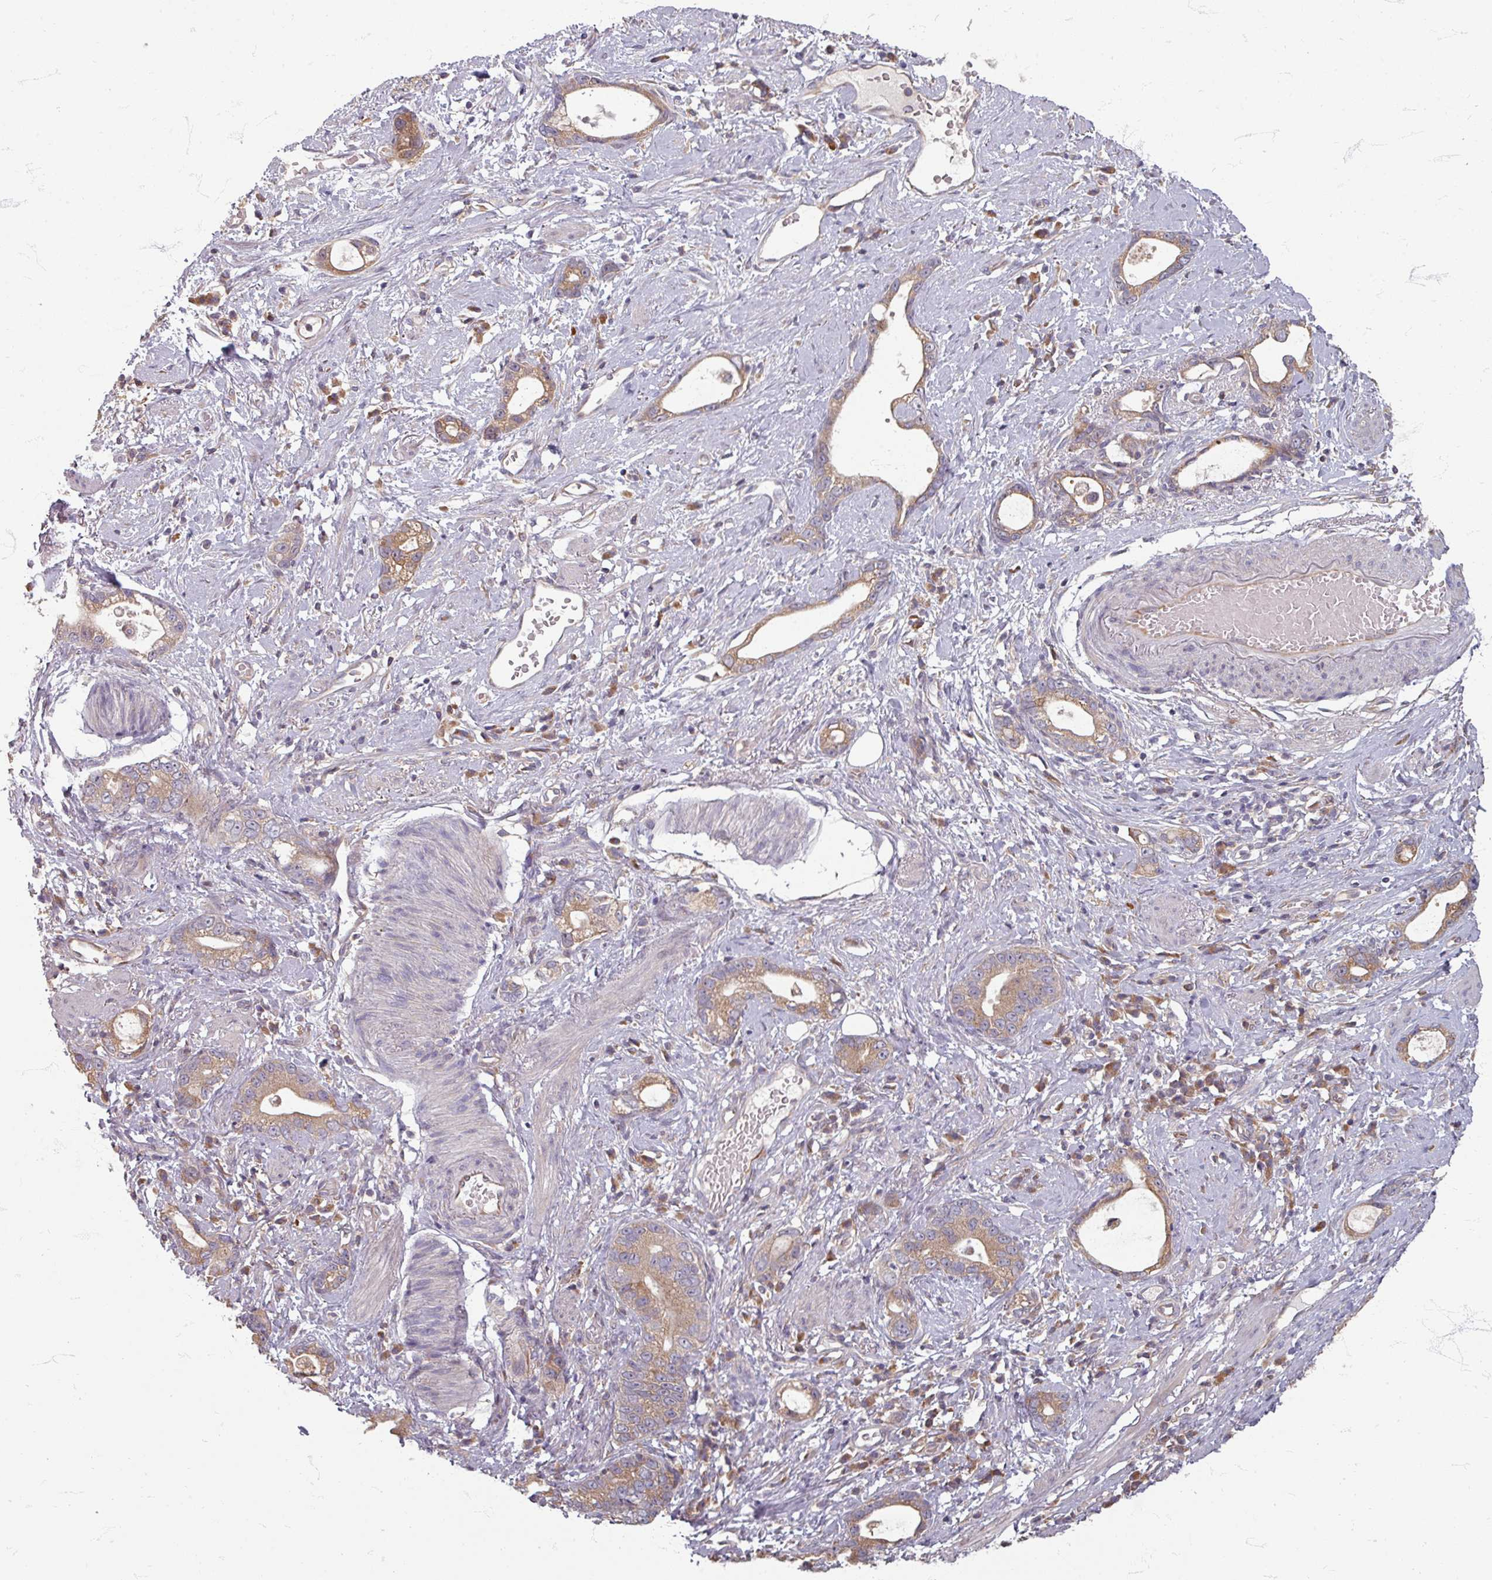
{"staining": {"intensity": "moderate", "quantity": ">75%", "location": "cytoplasmic/membranous"}, "tissue": "stomach cancer", "cell_type": "Tumor cells", "image_type": "cancer", "snomed": [{"axis": "morphology", "description": "Adenocarcinoma, NOS"}, {"axis": "topography", "description": "Stomach"}], "caption": "This photomicrograph reveals immunohistochemistry (IHC) staining of human stomach cancer (adenocarcinoma), with medium moderate cytoplasmic/membranous positivity in about >75% of tumor cells.", "gene": "STAM", "patient": {"sex": "male", "age": 55}}